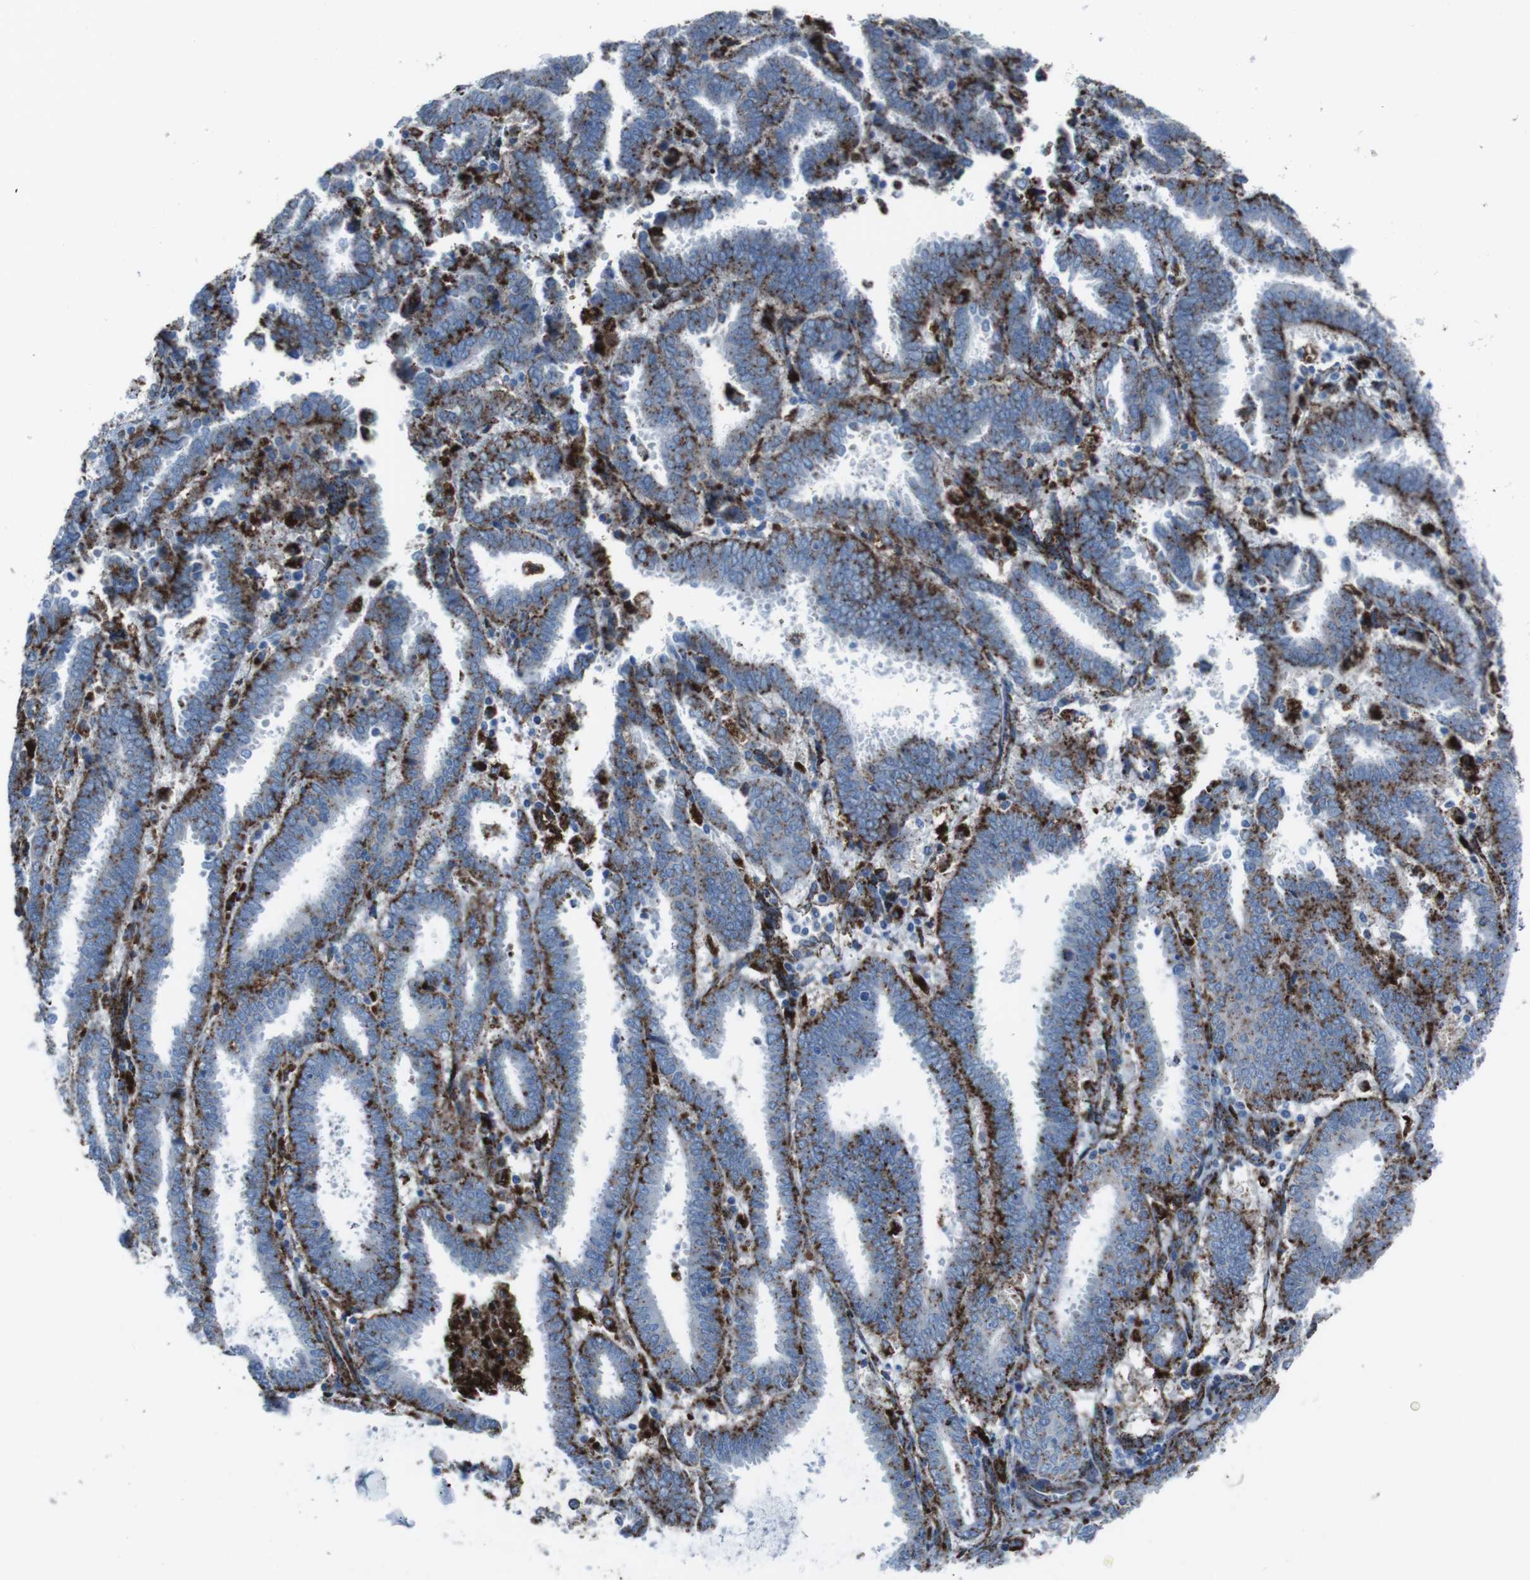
{"staining": {"intensity": "moderate", "quantity": "25%-75%", "location": "cytoplasmic/membranous"}, "tissue": "endometrial cancer", "cell_type": "Tumor cells", "image_type": "cancer", "snomed": [{"axis": "morphology", "description": "Adenocarcinoma, NOS"}, {"axis": "topography", "description": "Uterus"}], "caption": "Moderate cytoplasmic/membranous positivity for a protein is seen in approximately 25%-75% of tumor cells of endometrial cancer (adenocarcinoma) using immunohistochemistry (IHC).", "gene": "SCARB2", "patient": {"sex": "female", "age": 83}}